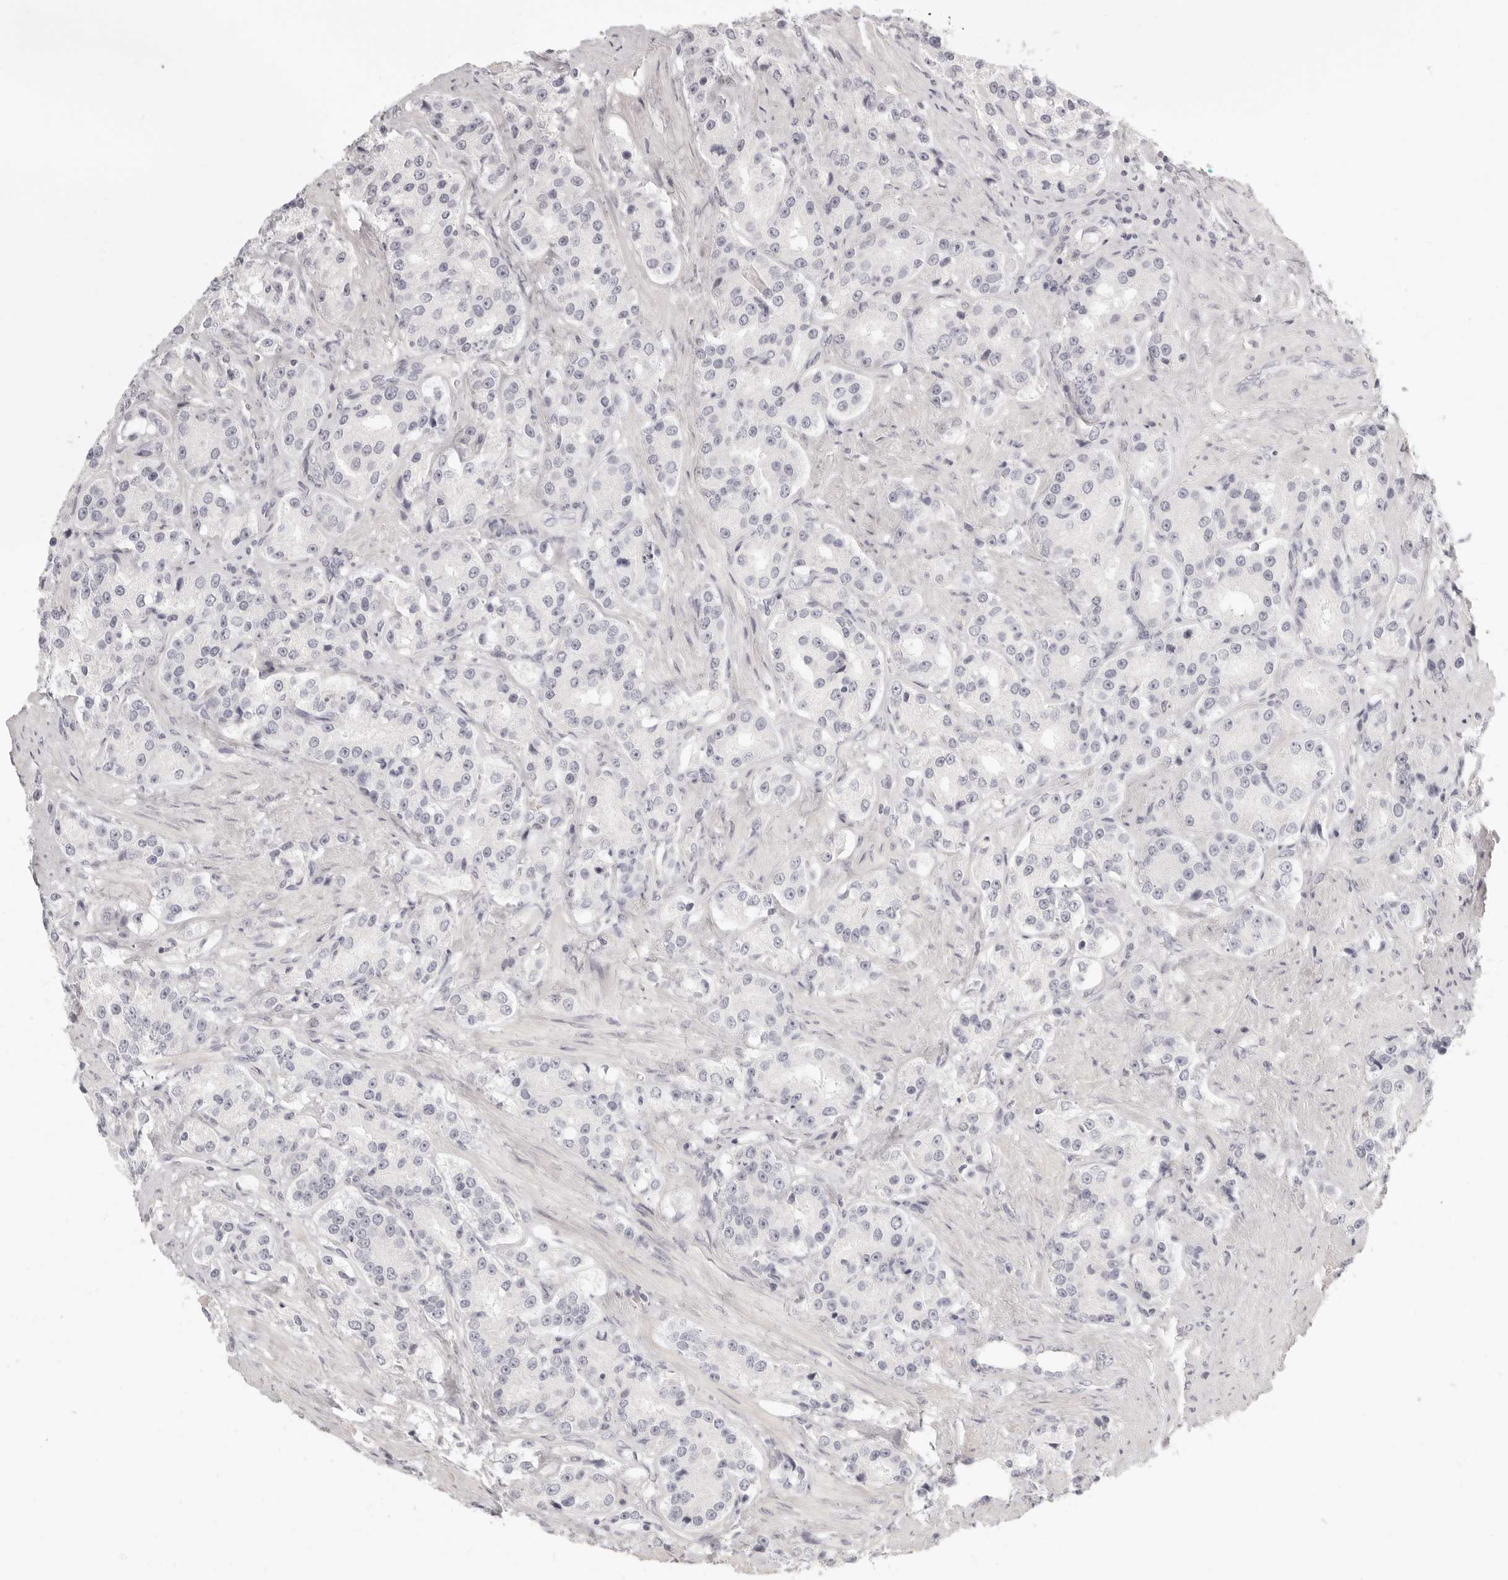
{"staining": {"intensity": "negative", "quantity": "none", "location": "none"}, "tissue": "prostate cancer", "cell_type": "Tumor cells", "image_type": "cancer", "snomed": [{"axis": "morphology", "description": "Adenocarcinoma, High grade"}, {"axis": "topography", "description": "Prostate"}], "caption": "This micrograph is of prostate high-grade adenocarcinoma stained with immunohistochemistry to label a protein in brown with the nuclei are counter-stained blue. There is no staining in tumor cells. (IHC, brightfield microscopy, high magnification).", "gene": "FABP1", "patient": {"sex": "male", "age": 60}}